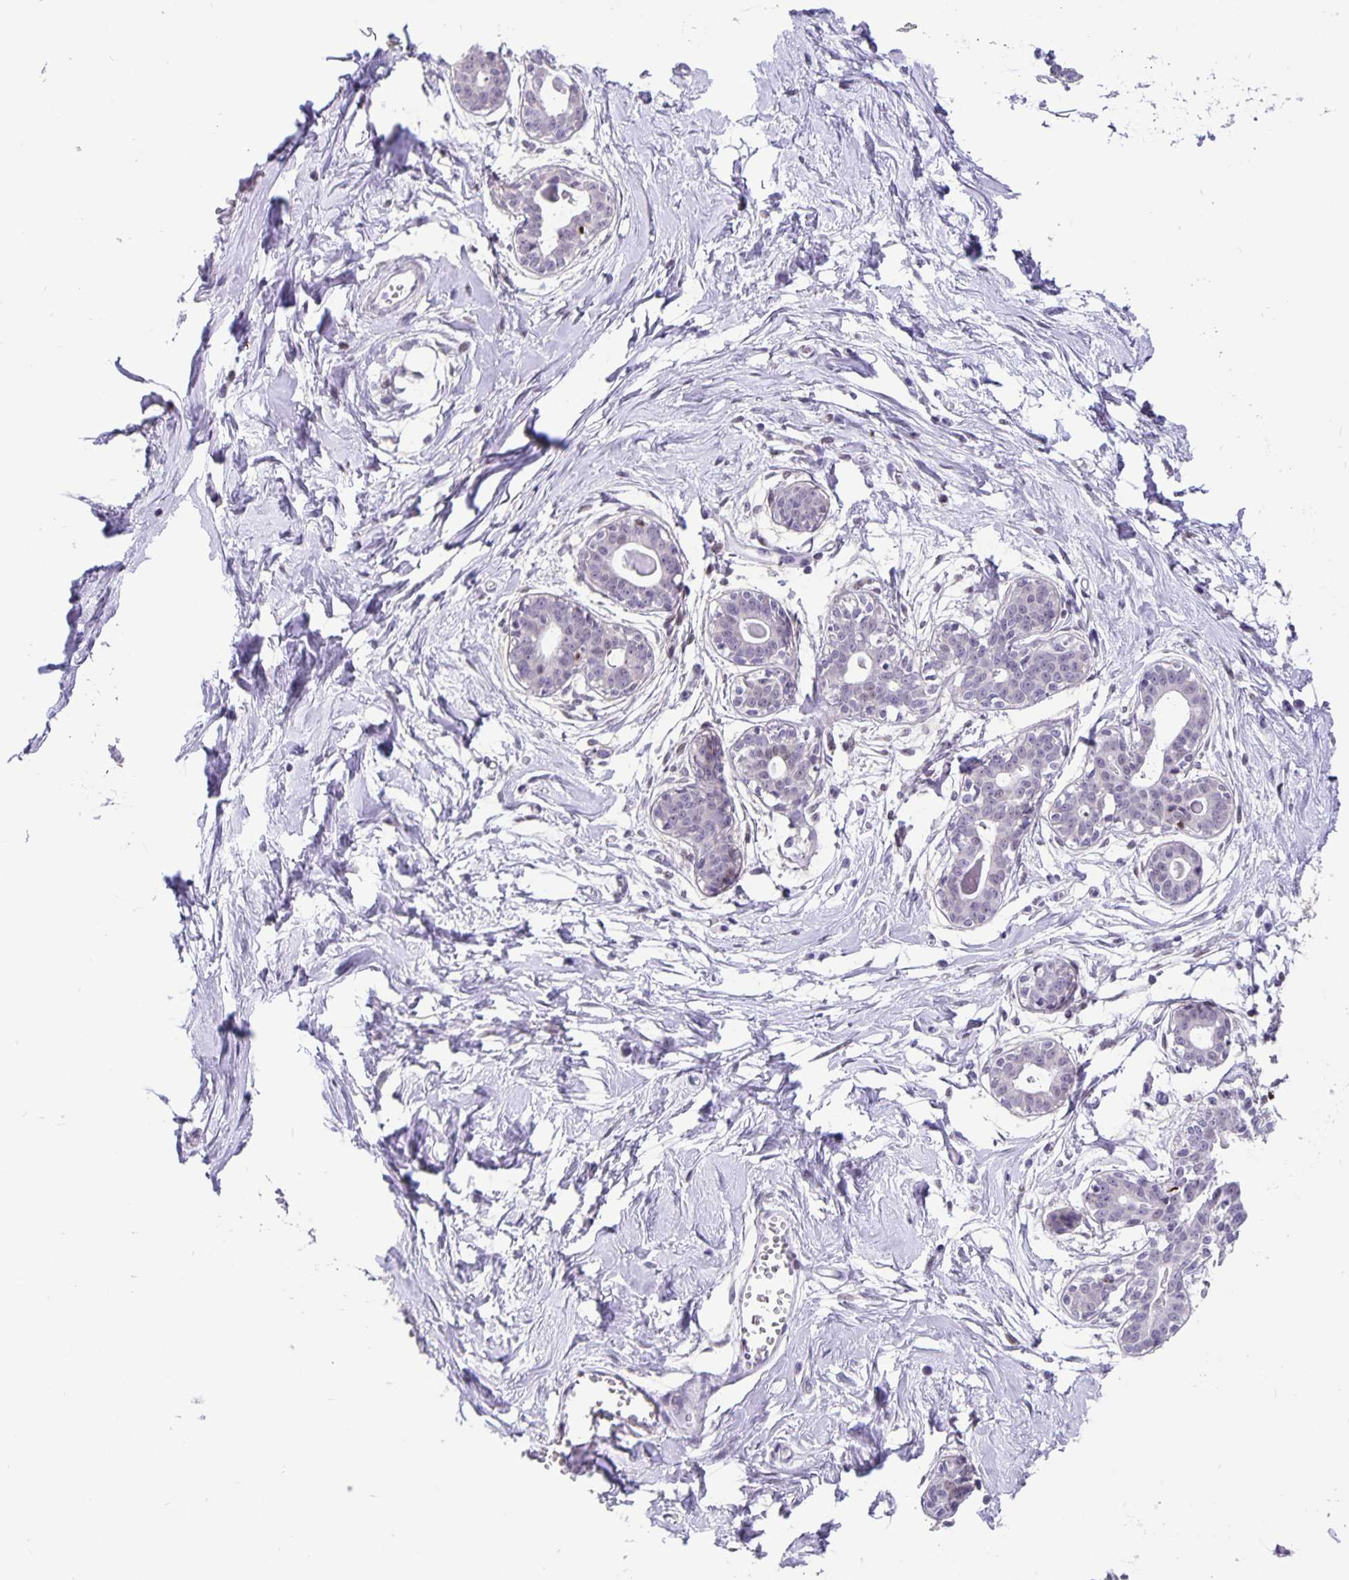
{"staining": {"intensity": "negative", "quantity": "none", "location": "none"}, "tissue": "breast", "cell_type": "Adipocytes", "image_type": "normal", "snomed": [{"axis": "morphology", "description": "Normal tissue, NOS"}, {"axis": "topography", "description": "Breast"}], "caption": "Immunohistochemistry (IHC) micrograph of benign breast: human breast stained with DAB (3,3'-diaminobenzidine) displays no significant protein expression in adipocytes. The staining is performed using DAB (3,3'-diaminobenzidine) brown chromogen with nuclei counter-stained in using hematoxylin.", "gene": "FOSL2", "patient": {"sex": "female", "age": 45}}